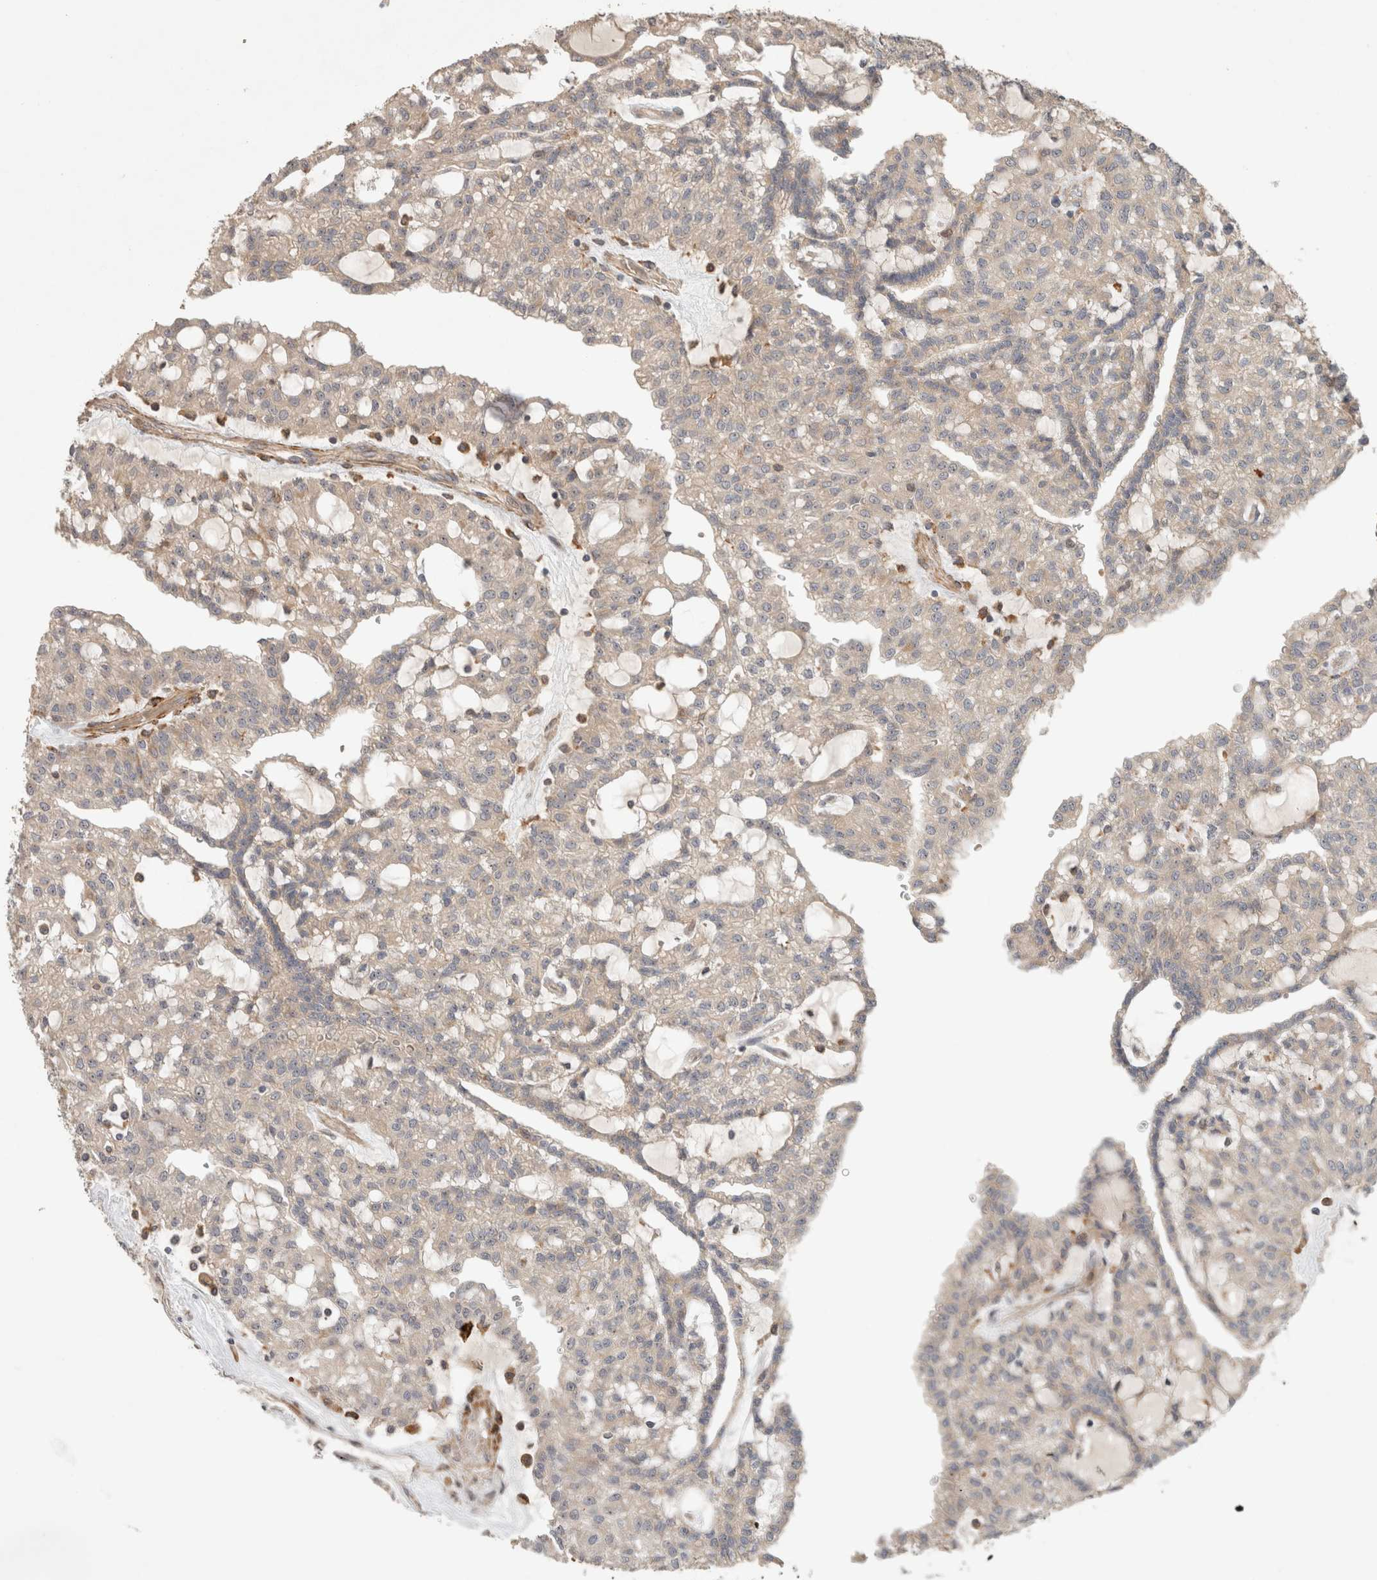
{"staining": {"intensity": "negative", "quantity": "none", "location": "none"}, "tissue": "renal cancer", "cell_type": "Tumor cells", "image_type": "cancer", "snomed": [{"axis": "morphology", "description": "Adenocarcinoma, NOS"}, {"axis": "topography", "description": "Kidney"}], "caption": "This histopathology image is of renal cancer (adenocarcinoma) stained with IHC to label a protein in brown with the nuclei are counter-stained blue. There is no expression in tumor cells.", "gene": "SIPA1L2", "patient": {"sex": "male", "age": 63}}